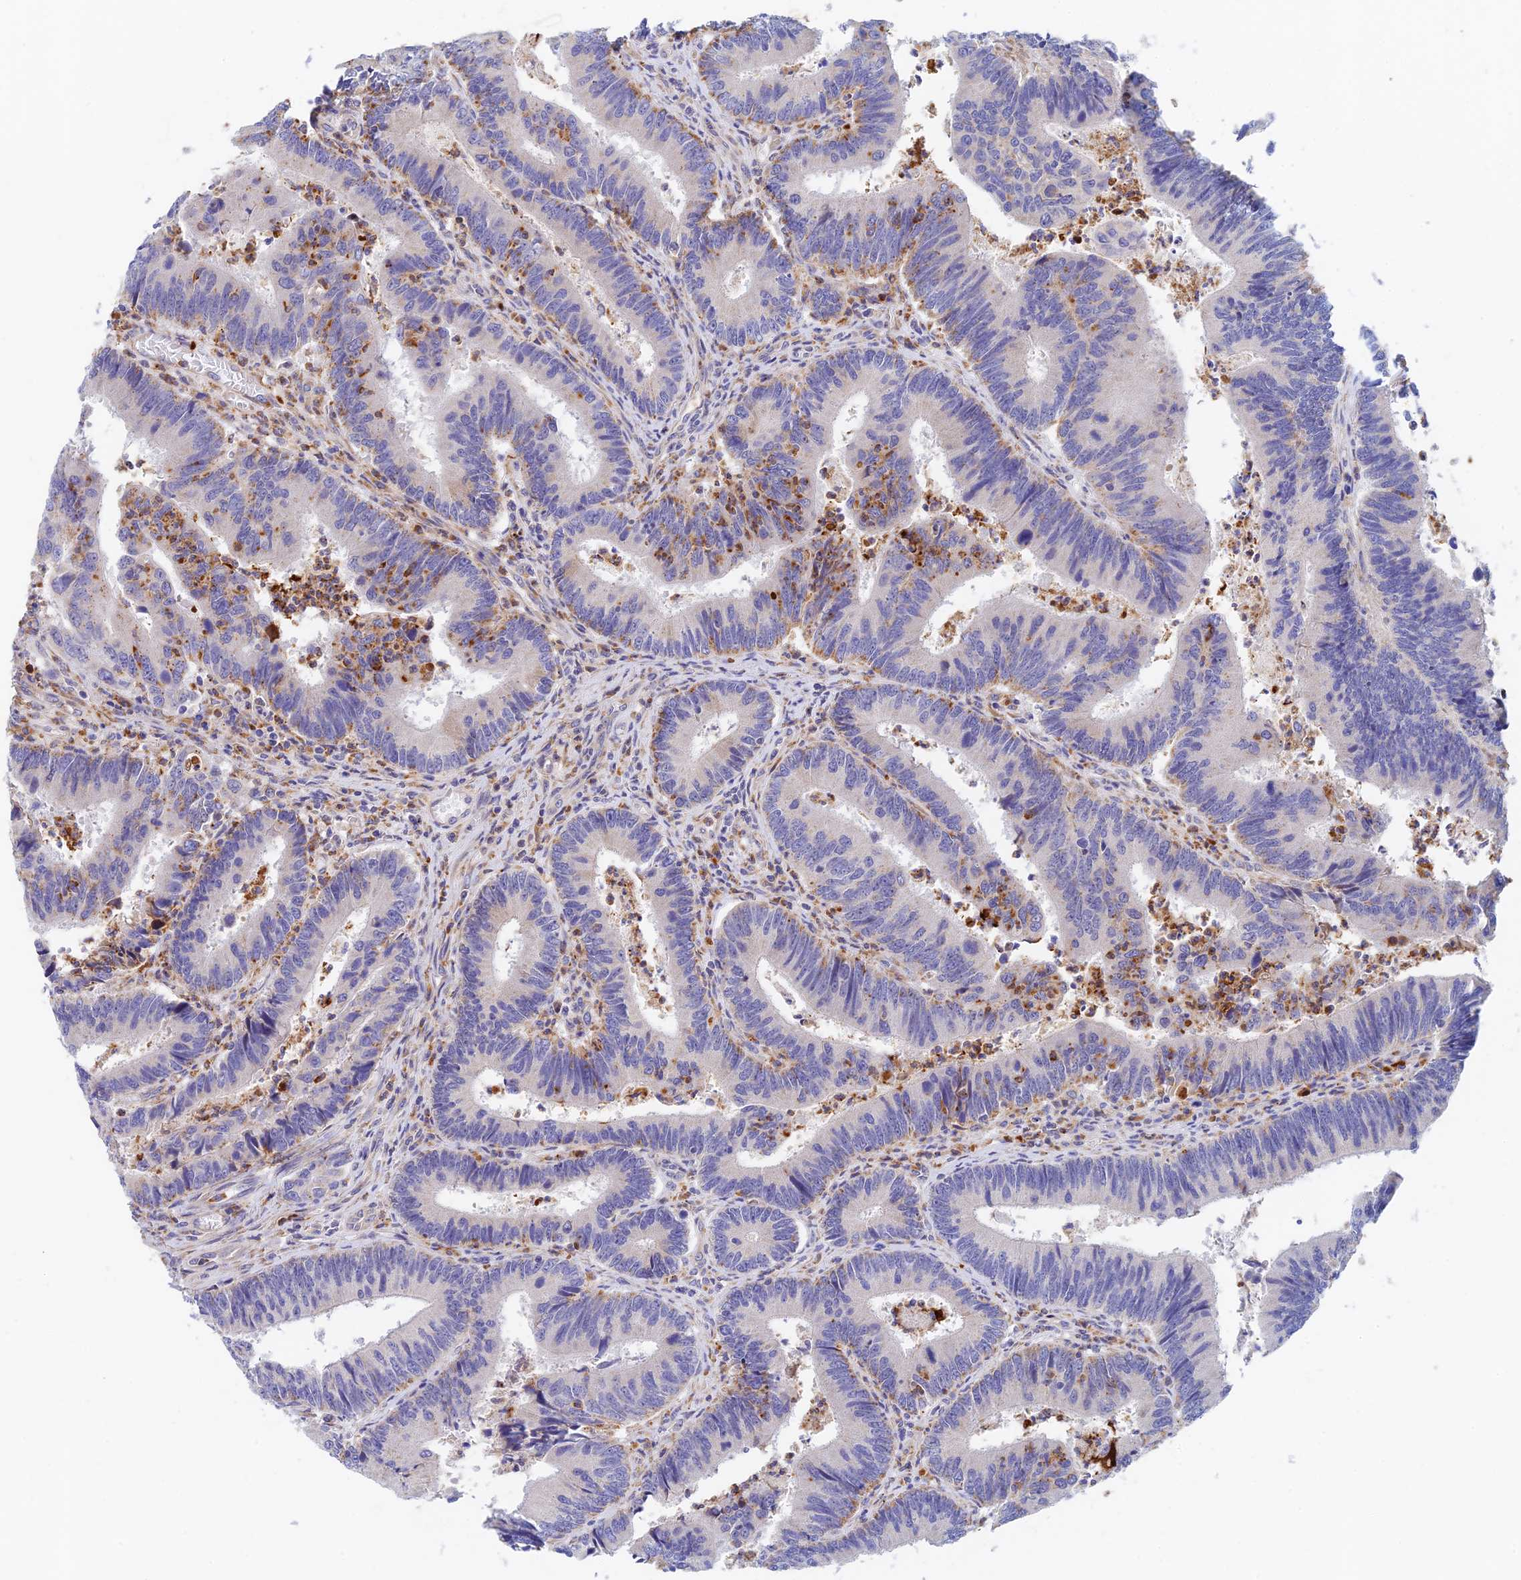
{"staining": {"intensity": "moderate", "quantity": "<25%", "location": "cytoplasmic/membranous"}, "tissue": "colorectal cancer", "cell_type": "Tumor cells", "image_type": "cancer", "snomed": [{"axis": "morphology", "description": "Adenocarcinoma, NOS"}, {"axis": "topography", "description": "Colon"}], "caption": "The immunohistochemical stain shows moderate cytoplasmic/membranous positivity in tumor cells of adenocarcinoma (colorectal) tissue.", "gene": "RPGRIP1L", "patient": {"sex": "female", "age": 67}}